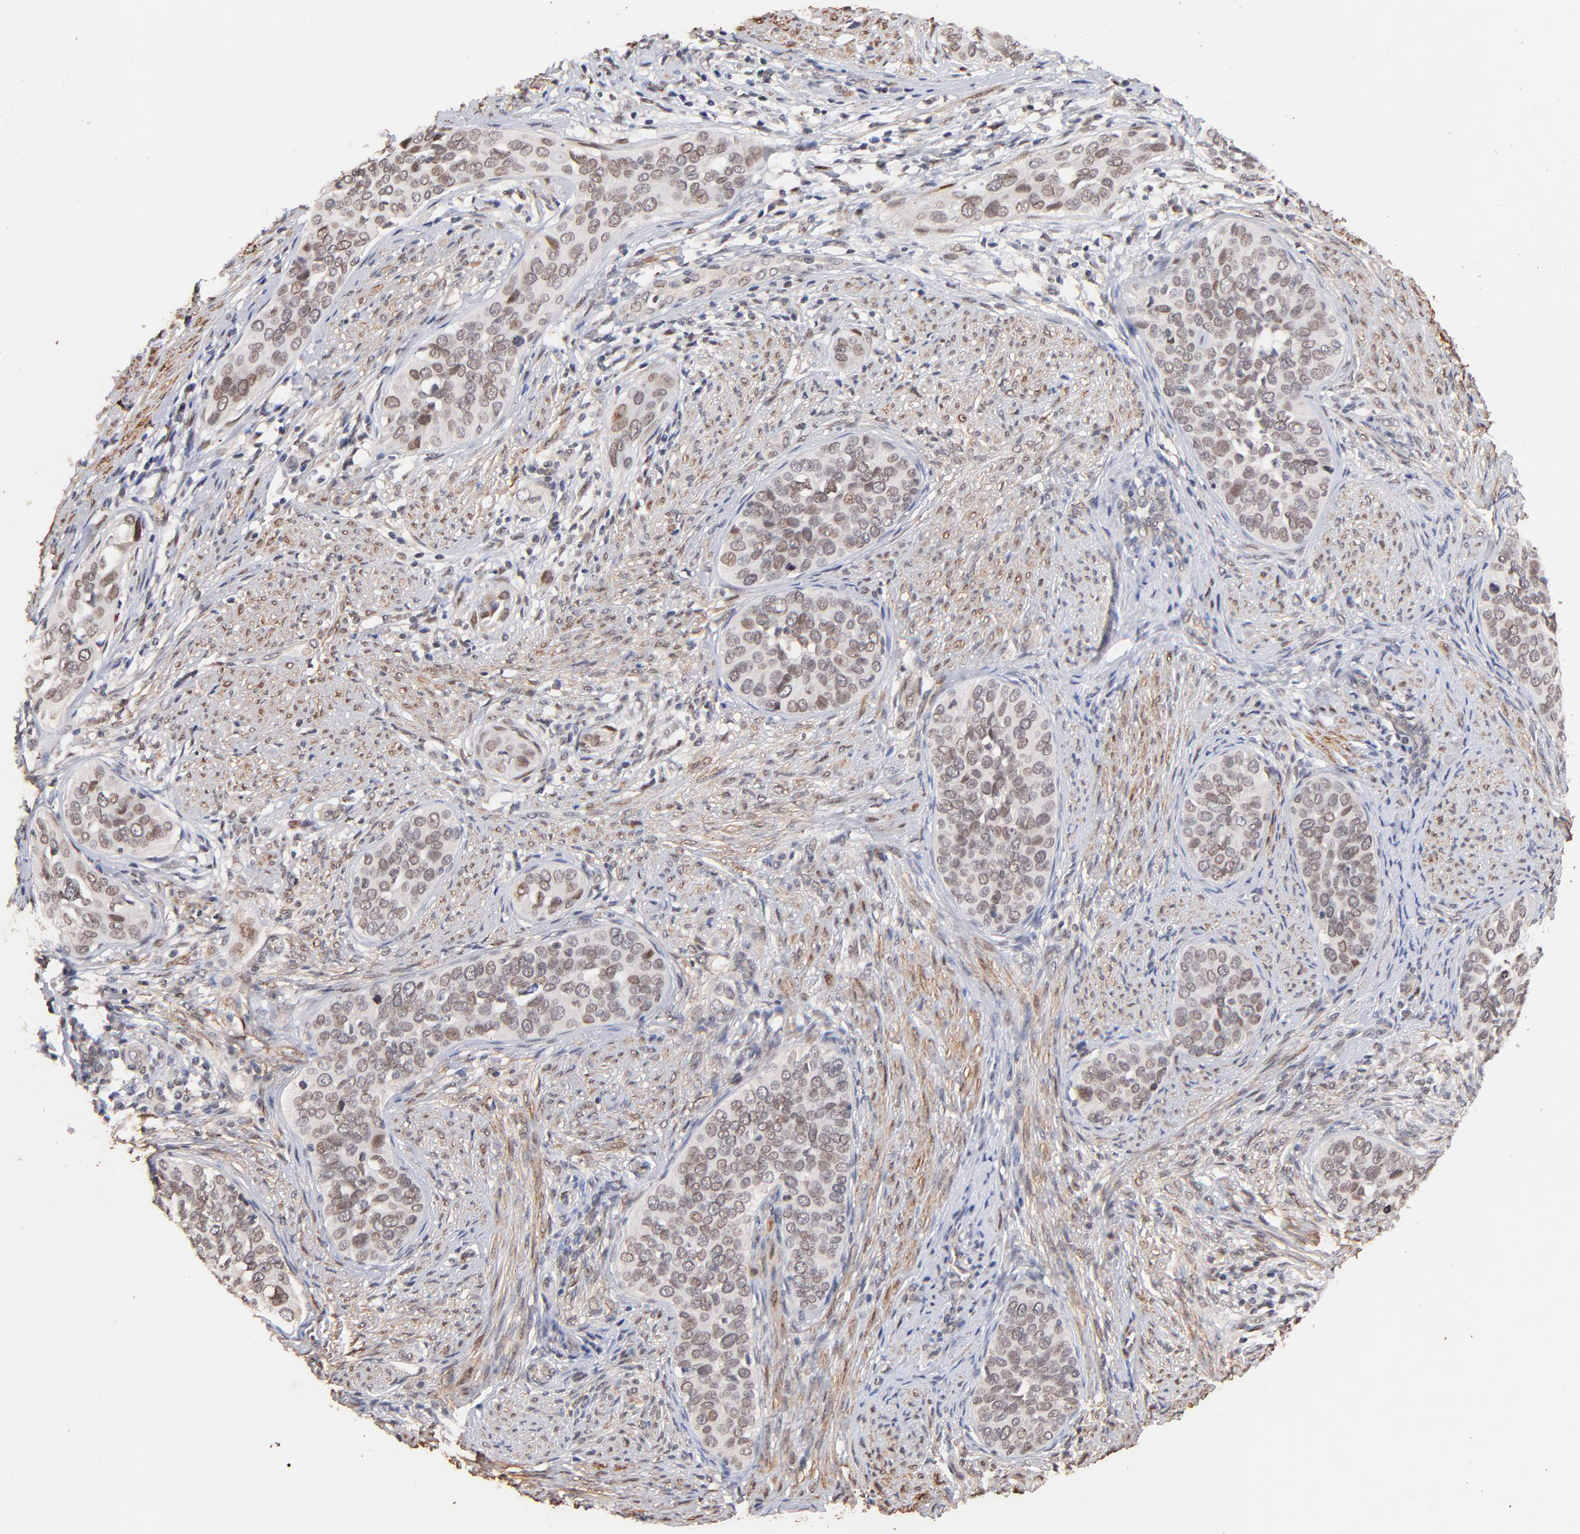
{"staining": {"intensity": "weak", "quantity": ">75%", "location": "nuclear"}, "tissue": "cervical cancer", "cell_type": "Tumor cells", "image_type": "cancer", "snomed": [{"axis": "morphology", "description": "Squamous cell carcinoma, NOS"}, {"axis": "topography", "description": "Cervix"}], "caption": "Brown immunohistochemical staining in human cervical cancer (squamous cell carcinoma) demonstrates weak nuclear positivity in approximately >75% of tumor cells.", "gene": "ZFP92", "patient": {"sex": "female", "age": 31}}